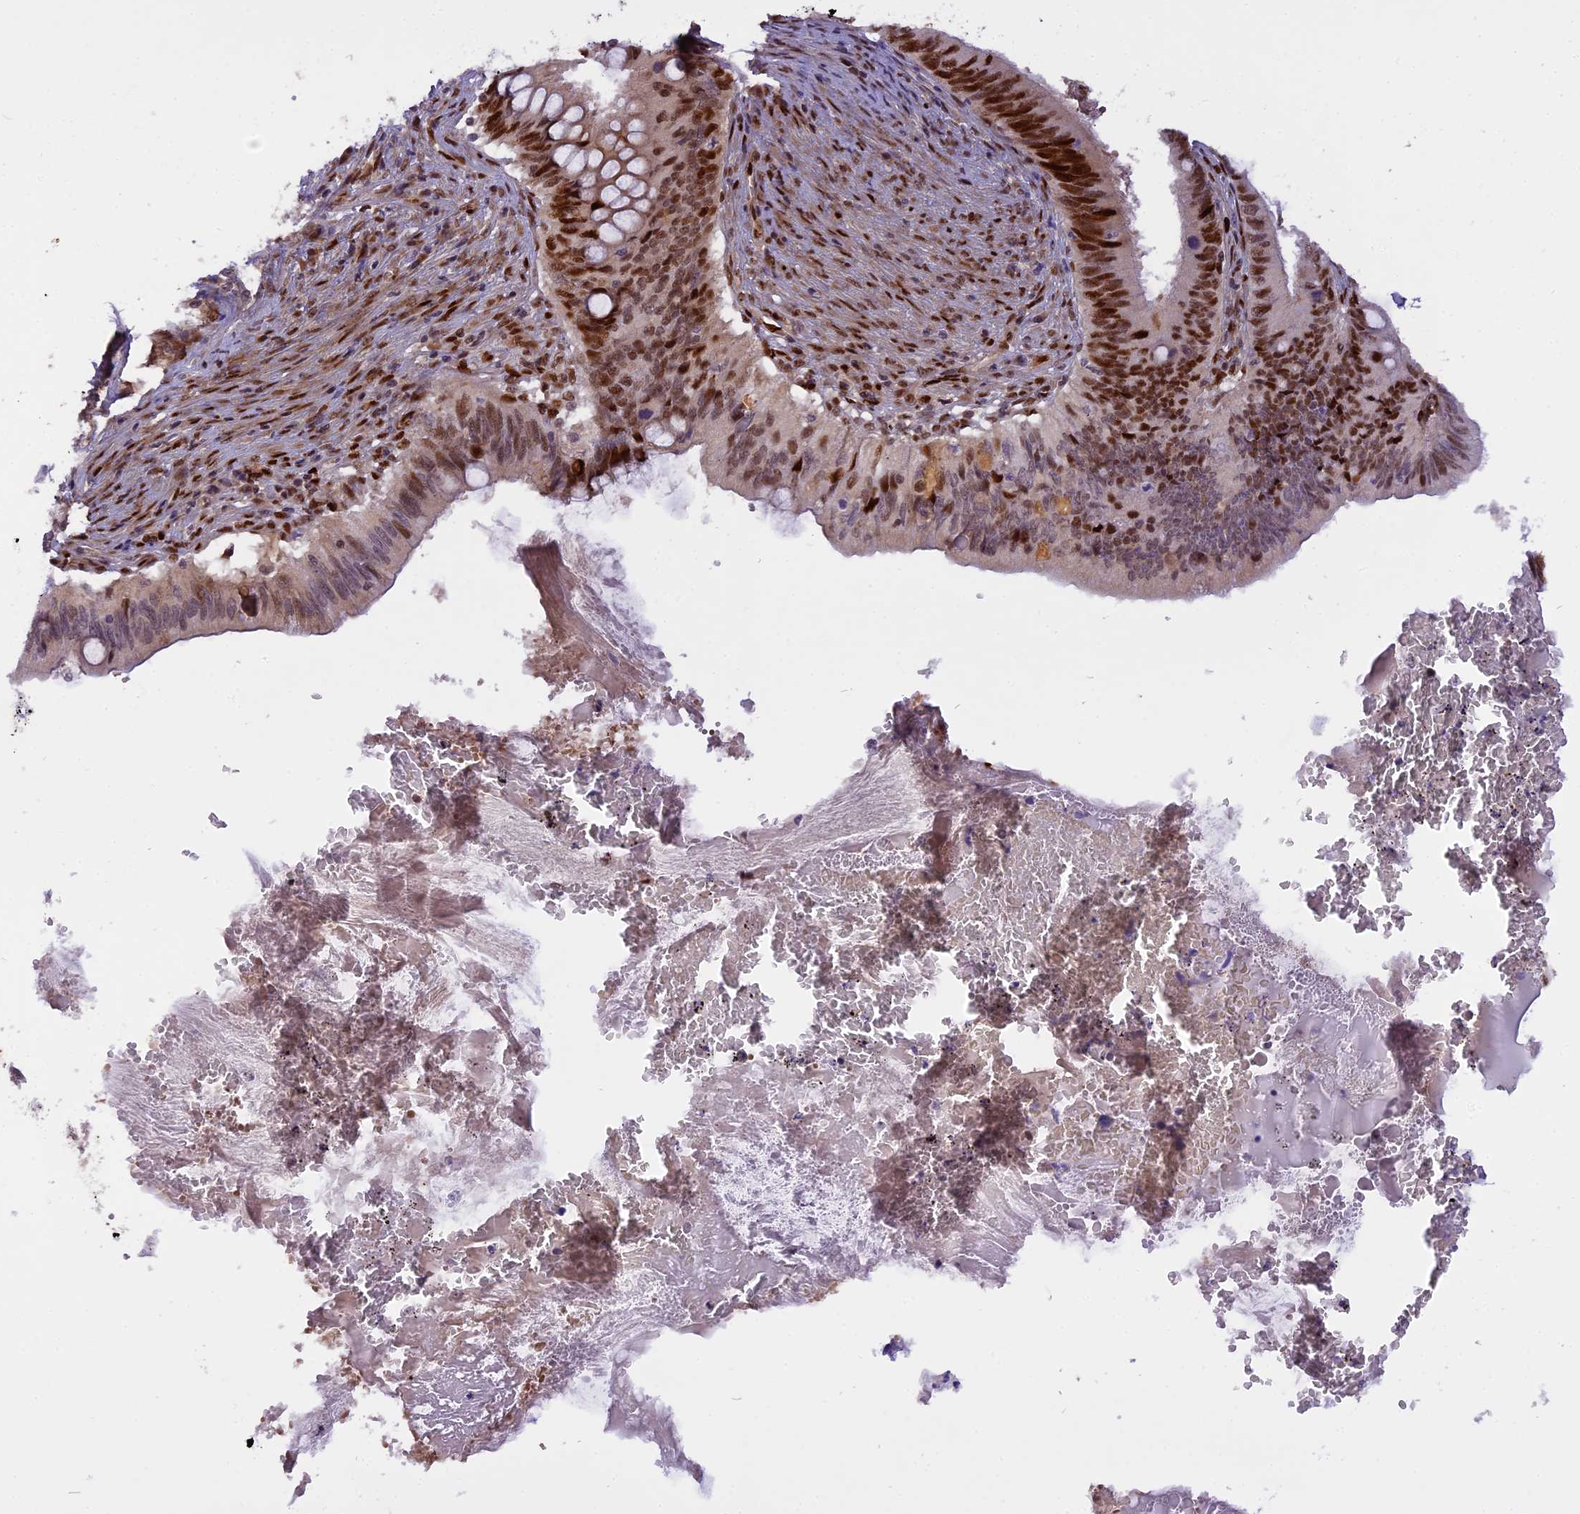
{"staining": {"intensity": "strong", "quantity": "25%-75%", "location": "nuclear"}, "tissue": "cervical cancer", "cell_type": "Tumor cells", "image_type": "cancer", "snomed": [{"axis": "morphology", "description": "Adenocarcinoma, NOS"}, {"axis": "topography", "description": "Cervix"}], "caption": "DAB (3,3'-diaminobenzidine) immunohistochemical staining of human adenocarcinoma (cervical) demonstrates strong nuclear protein expression in about 25%-75% of tumor cells.", "gene": "MICALL1", "patient": {"sex": "female", "age": 42}}